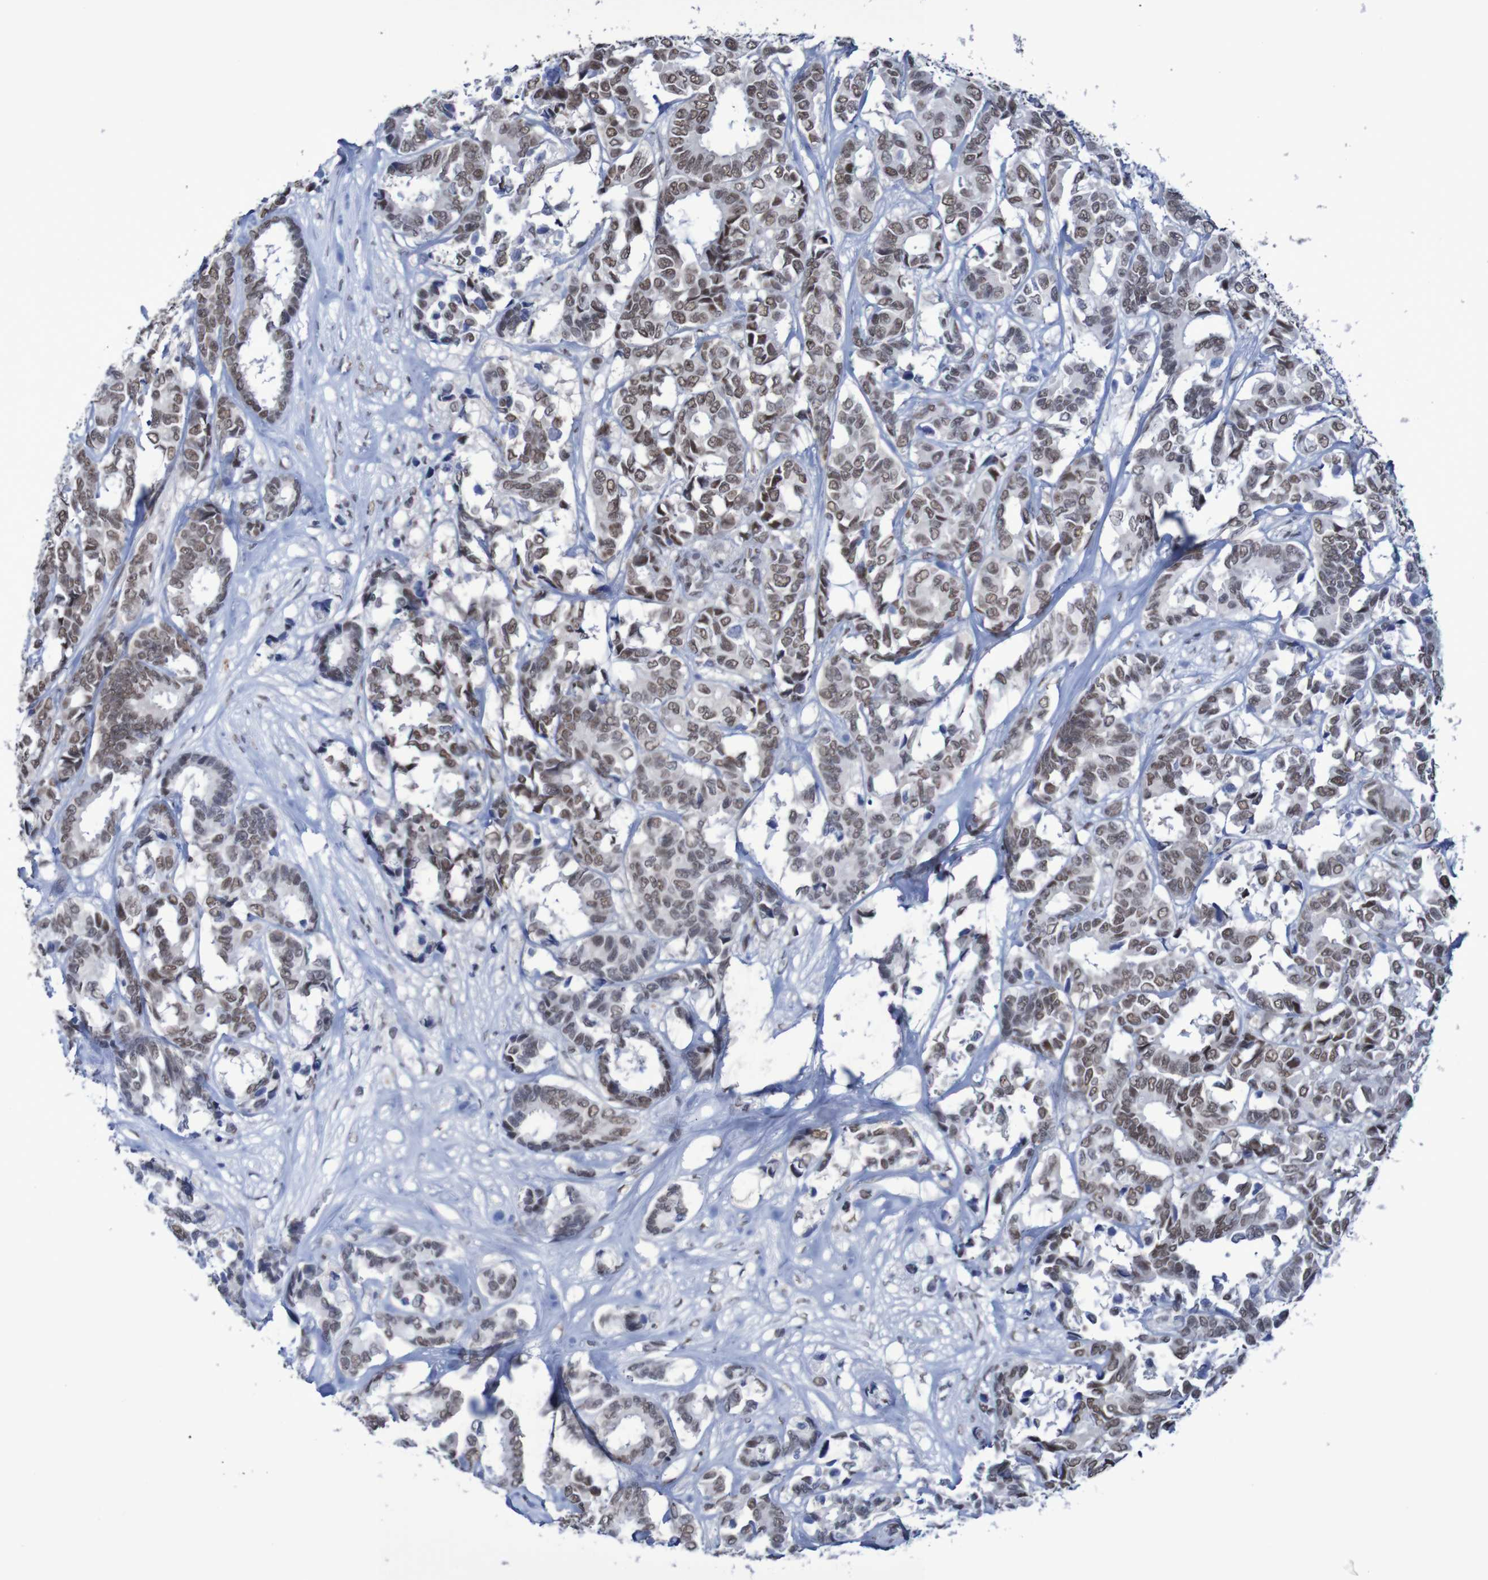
{"staining": {"intensity": "moderate", "quantity": ">75%", "location": "nuclear"}, "tissue": "breast cancer", "cell_type": "Tumor cells", "image_type": "cancer", "snomed": [{"axis": "morphology", "description": "Duct carcinoma"}, {"axis": "topography", "description": "Breast"}], "caption": "Human breast cancer (invasive ductal carcinoma) stained with a brown dye reveals moderate nuclear positive staining in approximately >75% of tumor cells.", "gene": "MRTFB", "patient": {"sex": "female", "age": 87}}